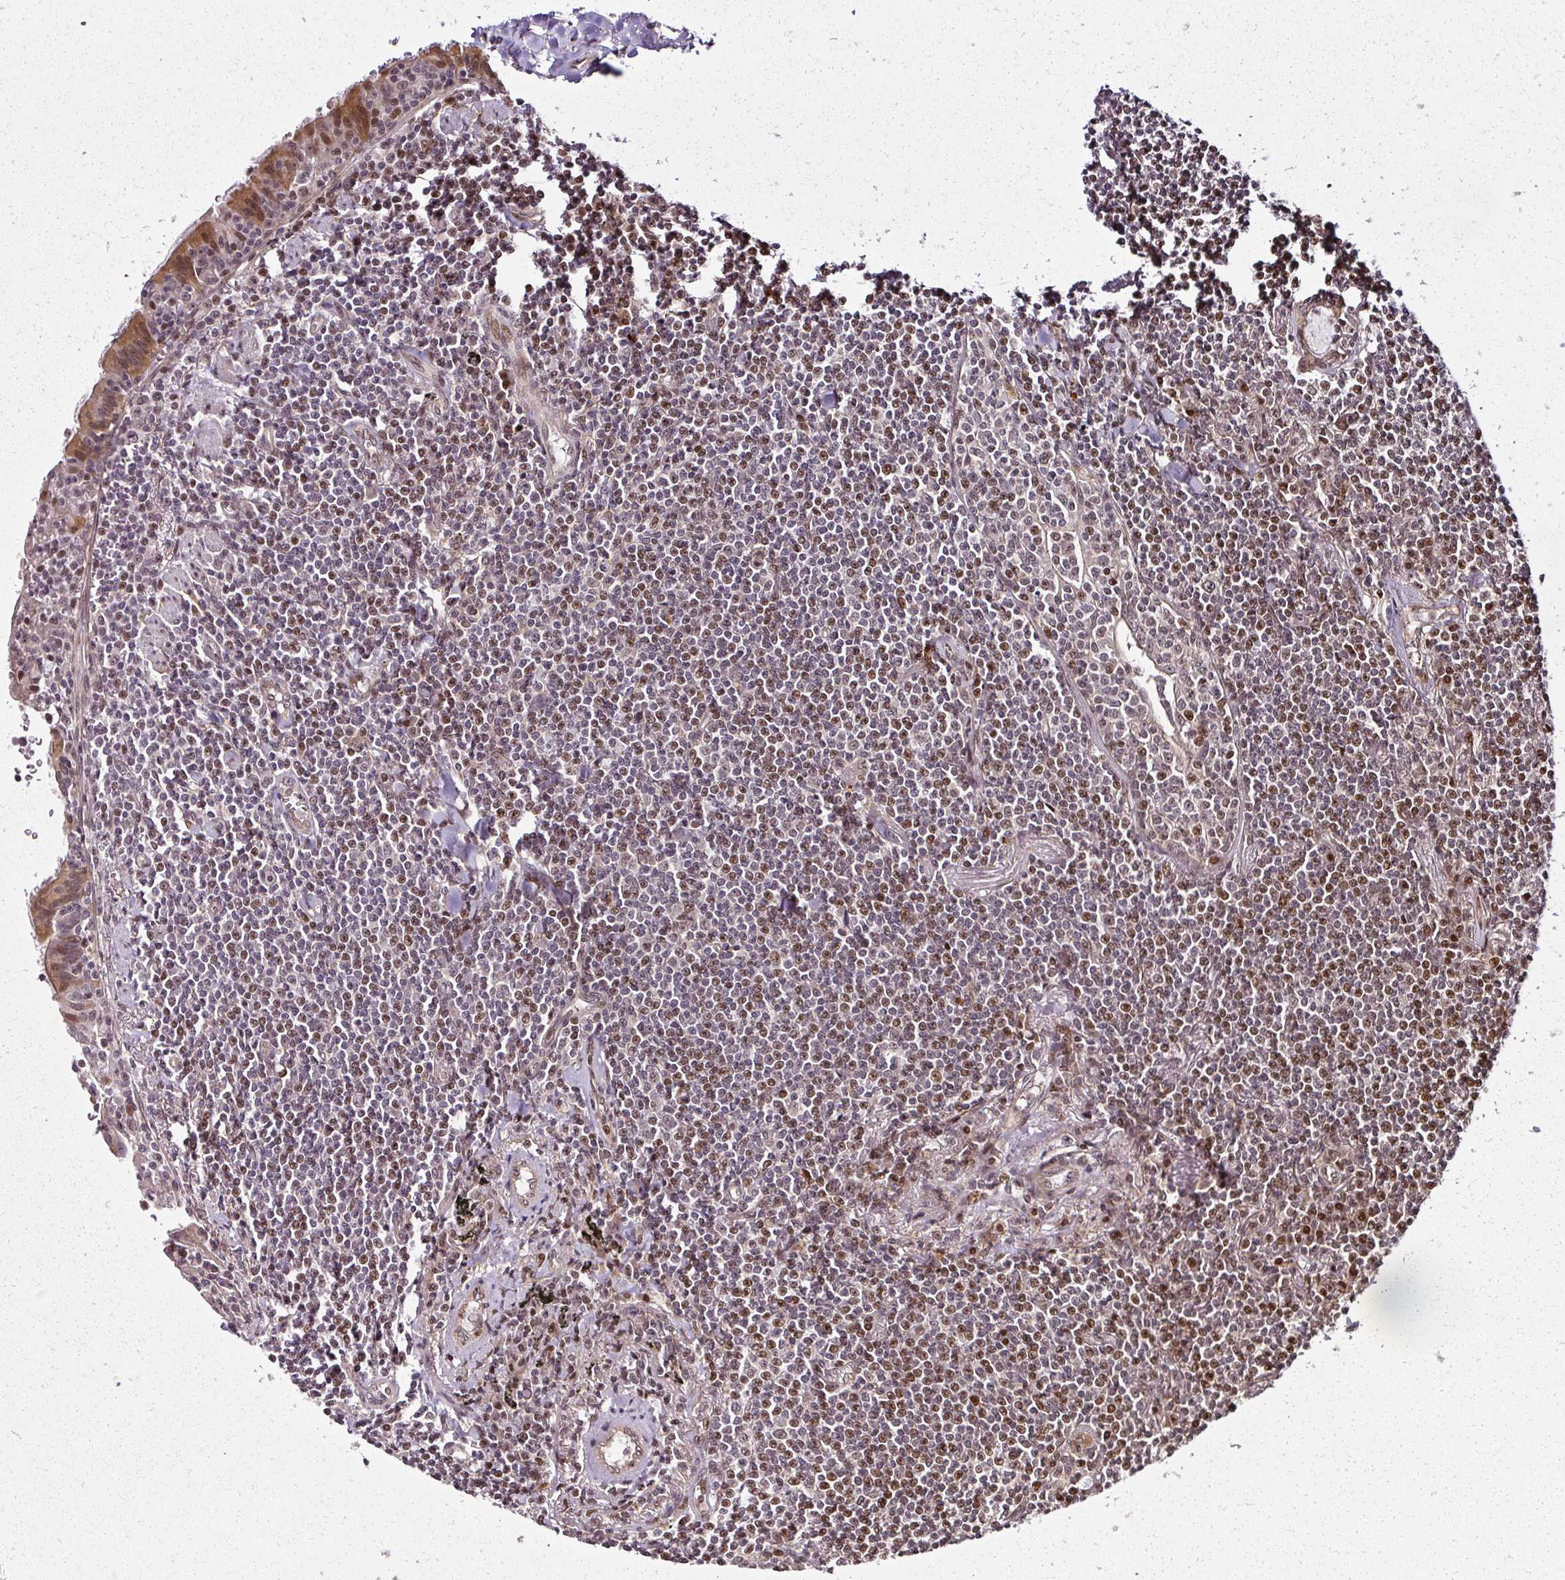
{"staining": {"intensity": "weak", "quantity": "25%-75%", "location": "nuclear"}, "tissue": "lymphoma", "cell_type": "Tumor cells", "image_type": "cancer", "snomed": [{"axis": "morphology", "description": "Malignant lymphoma, non-Hodgkin's type, Low grade"}, {"axis": "topography", "description": "Lung"}], "caption": "This is an image of immunohistochemistry (IHC) staining of lymphoma, which shows weak positivity in the nuclear of tumor cells.", "gene": "COPRS", "patient": {"sex": "female", "age": 71}}